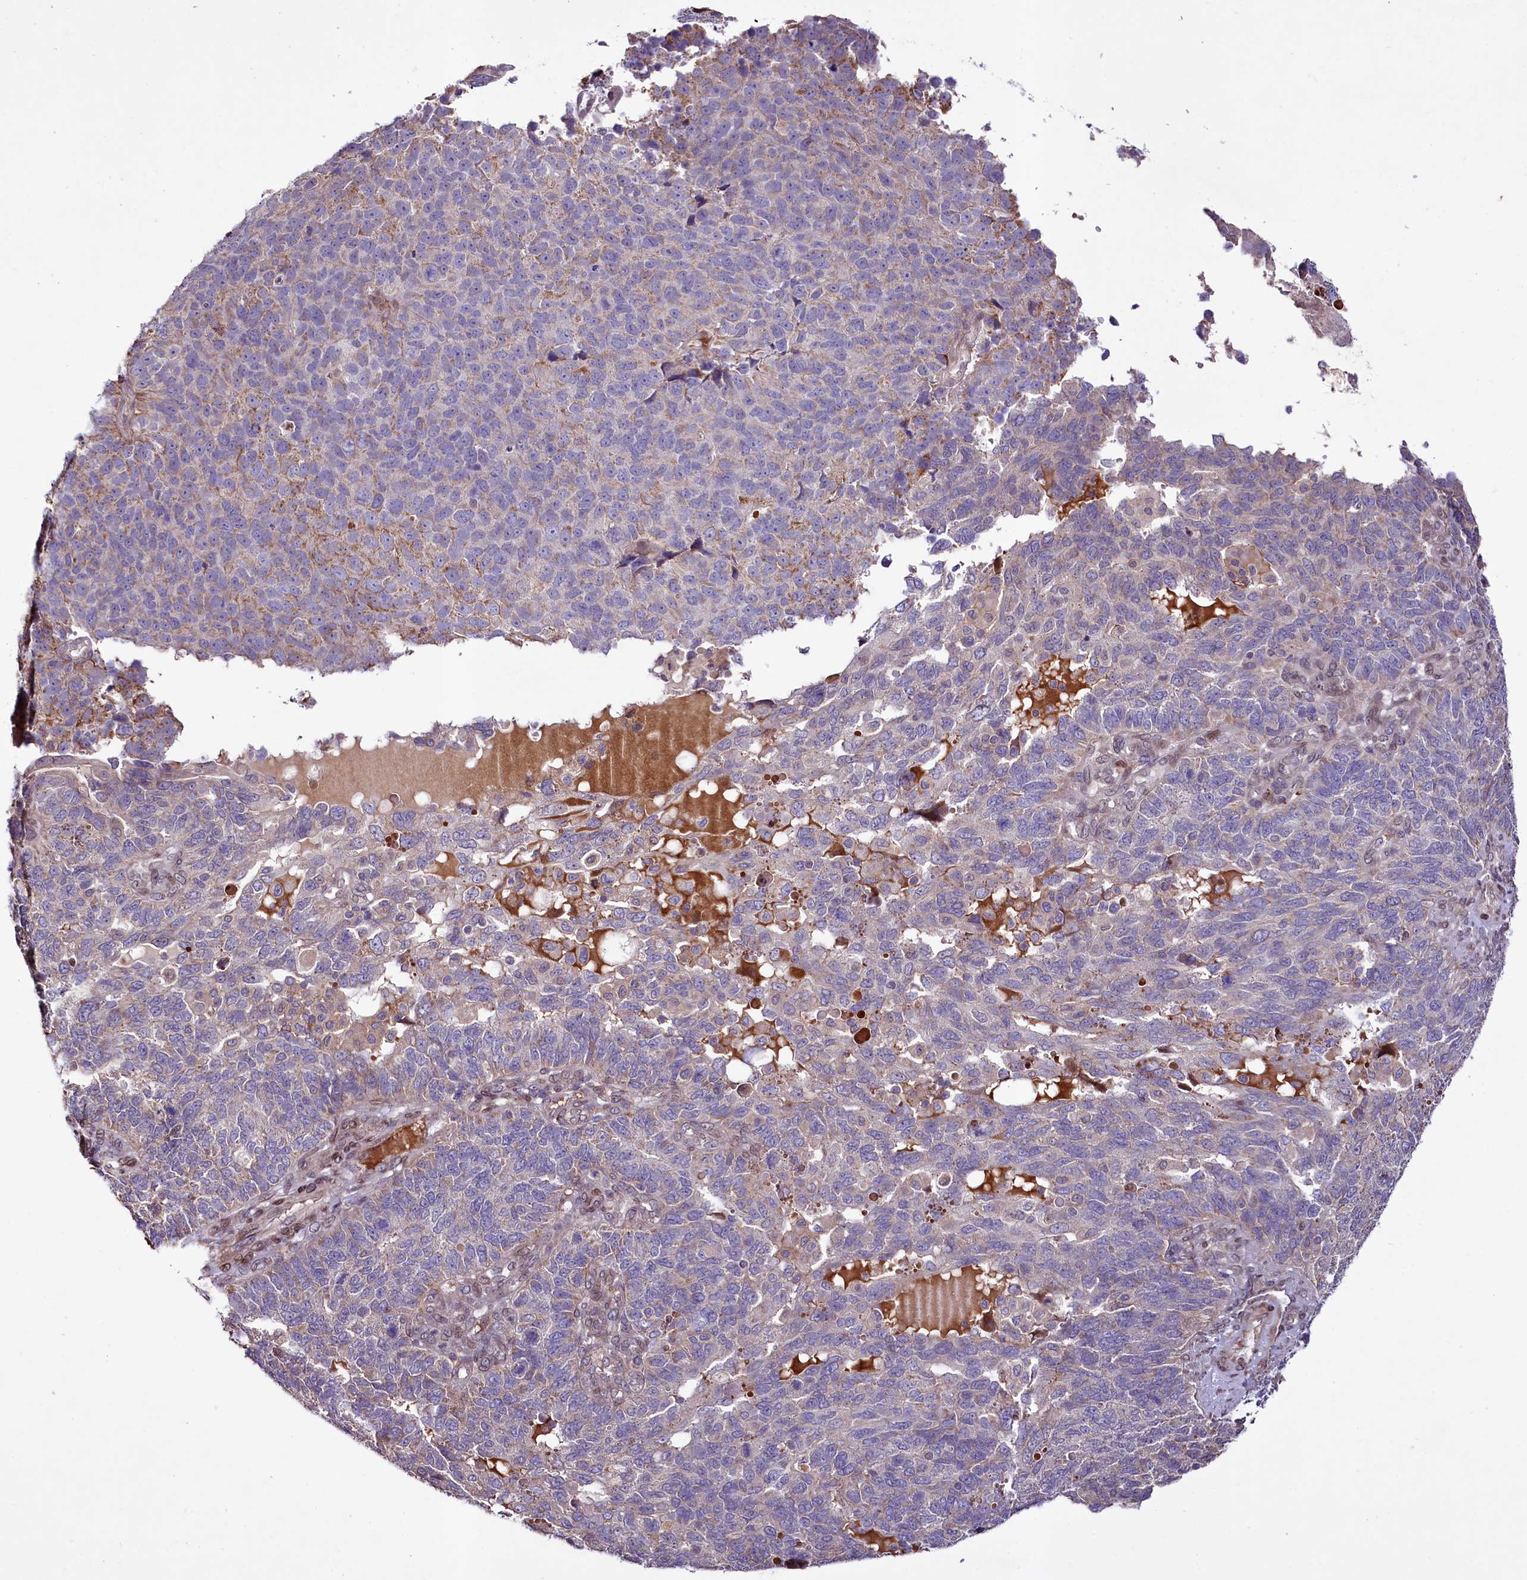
{"staining": {"intensity": "negative", "quantity": "none", "location": "none"}, "tissue": "endometrial cancer", "cell_type": "Tumor cells", "image_type": "cancer", "snomed": [{"axis": "morphology", "description": "Adenocarcinoma, NOS"}, {"axis": "topography", "description": "Endometrium"}], "caption": "Tumor cells are negative for brown protein staining in endometrial cancer (adenocarcinoma). (Stains: DAB (3,3'-diaminobenzidine) immunohistochemistry with hematoxylin counter stain, Microscopy: brightfield microscopy at high magnification).", "gene": "ZNF226", "patient": {"sex": "female", "age": 66}}